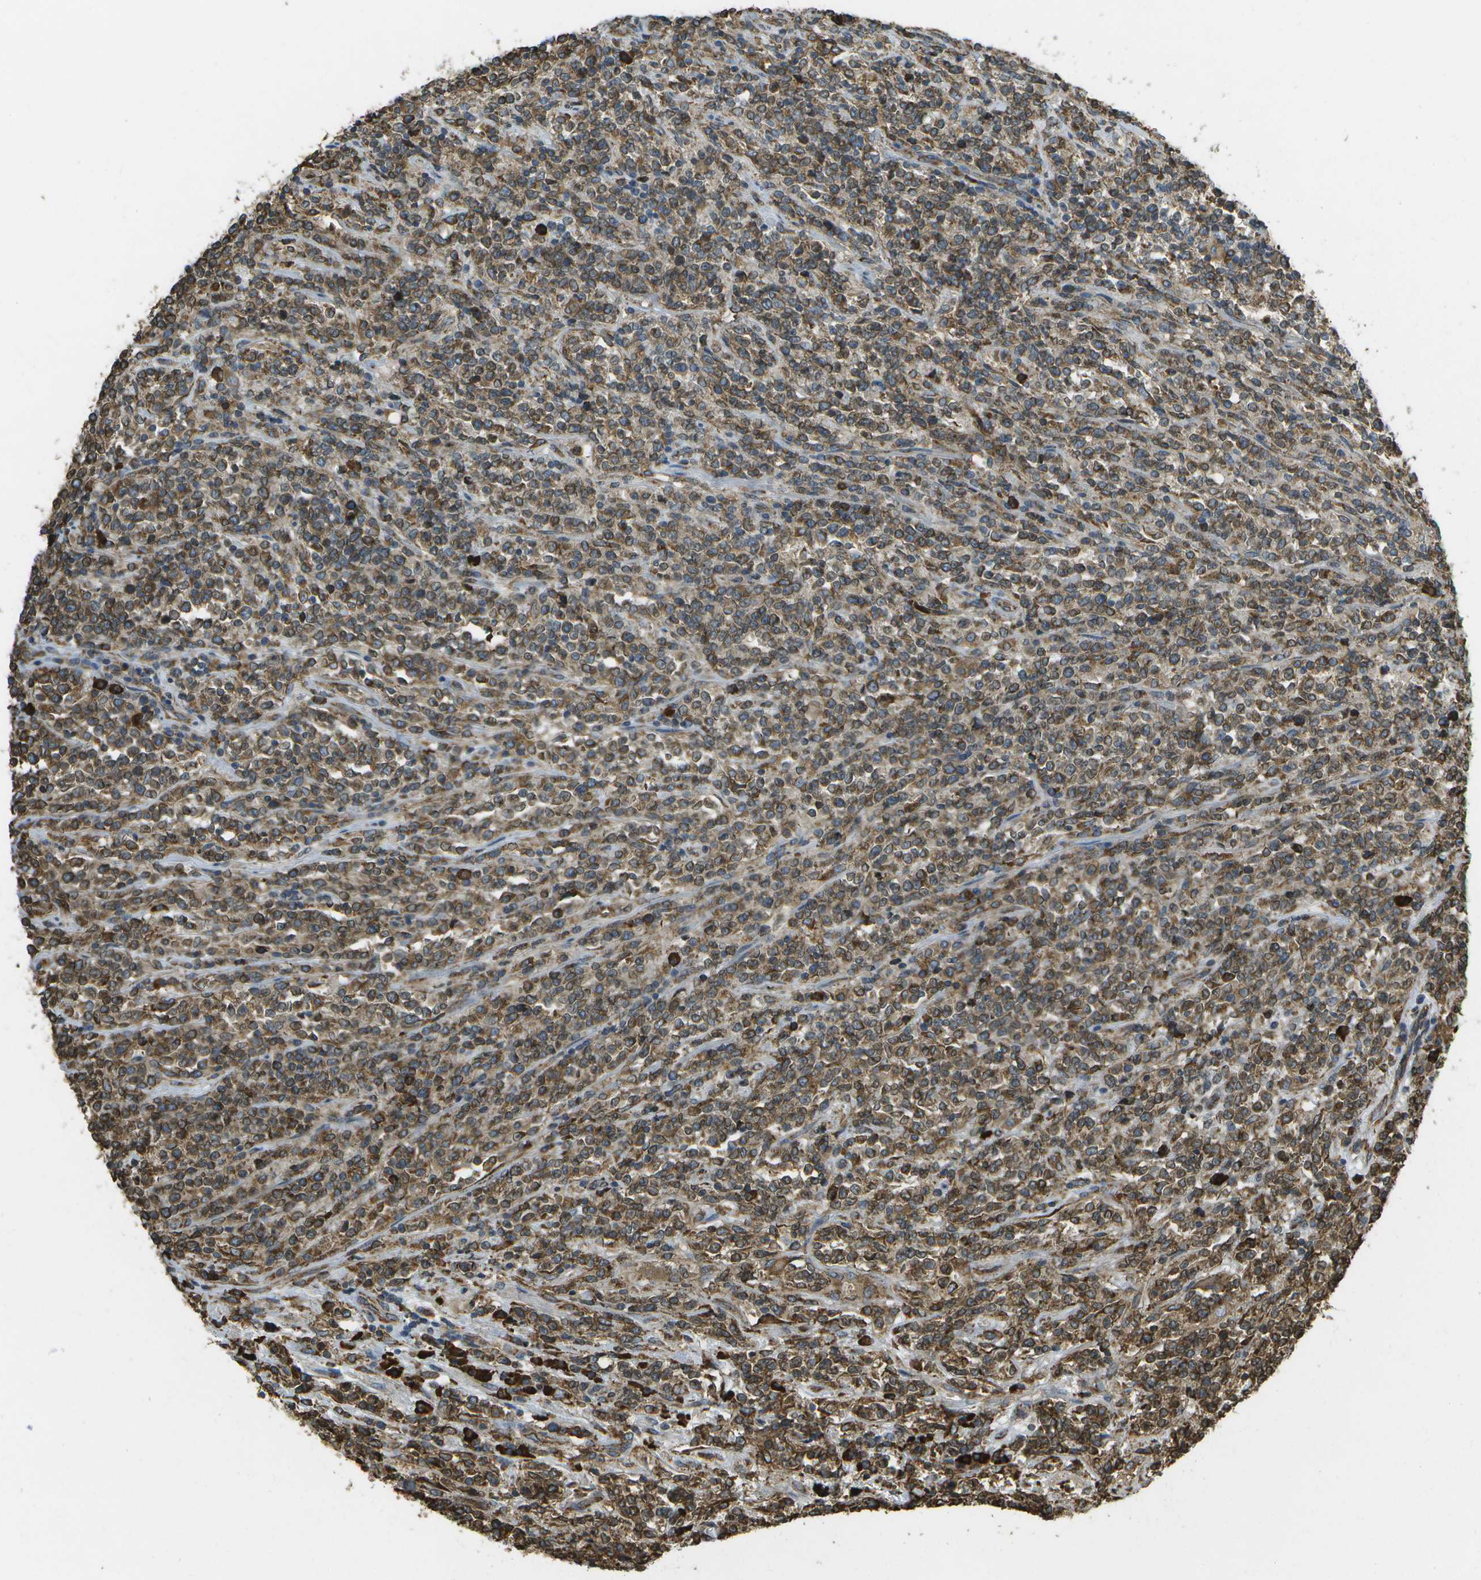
{"staining": {"intensity": "moderate", "quantity": "25%-75%", "location": "cytoplasmic/membranous"}, "tissue": "lymphoma", "cell_type": "Tumor cells", "image_type": "cancer", "snomed": [{"axis": "morphology", "description": "Malignant lymphoma, non-Hodgkin's type, High grade"}, {"axis": "topography", "description": "Soft tissue"}], "caption": "Malignant lymphoma, non-Hodgkin's type (high-grade) was stained to show a protein in brown. There is medium levels of moderate cytoplasmic/membranous positivity in approximately 25%-75% of tumor cells. (brown staining indicates protein expression, while blue staining denotes nuclei).", "gene": "PDIA4", "patient": {"sex": "male", "age": 18}}